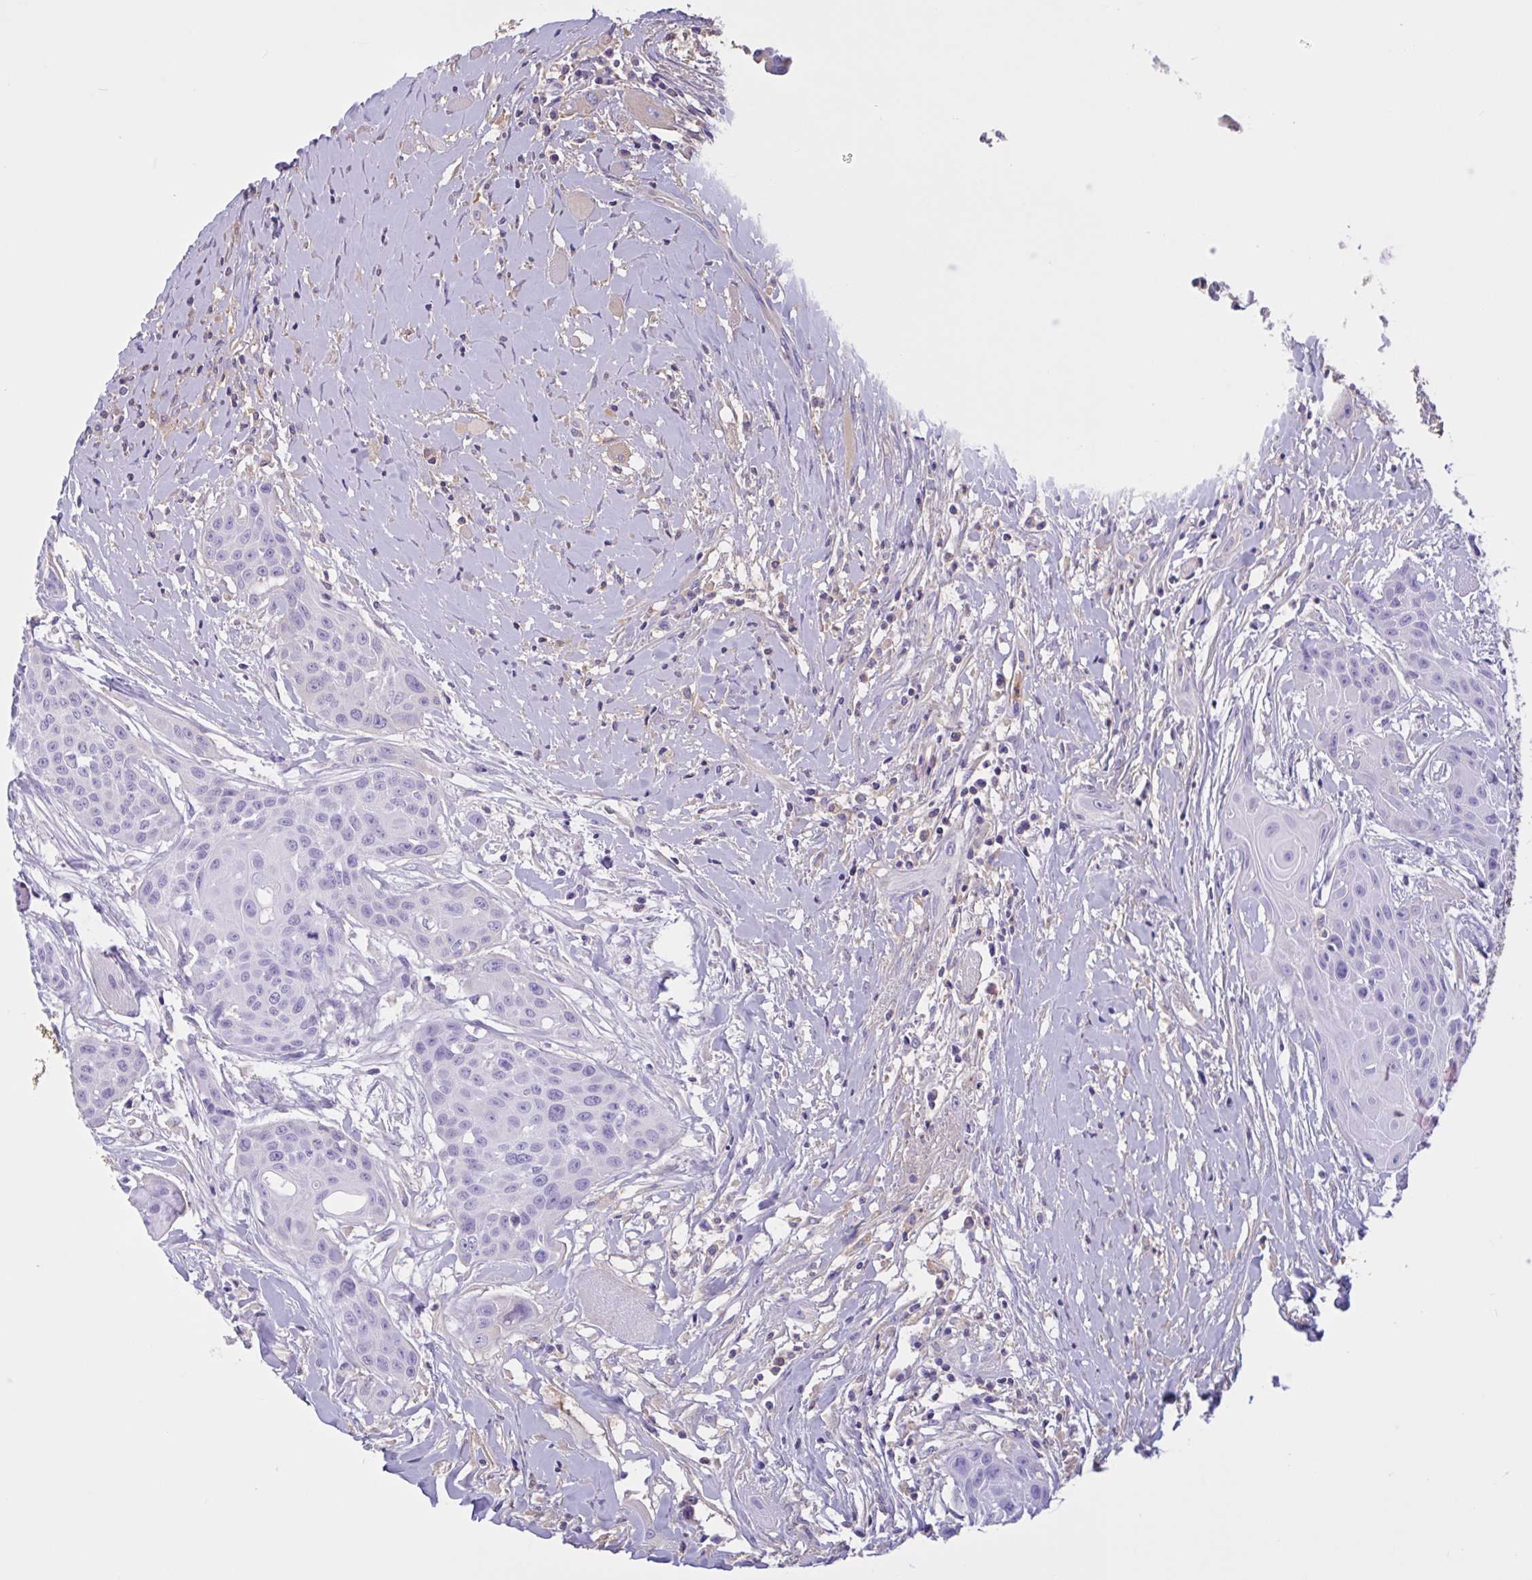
{"staining": {"intensity": "negative", "quantity": "none", "location": "none"}, "tissue": "head and neck cancer", "cell_type": "Tumor cells", "image_type": "cancer", "snomed": [{"axis": "morphology", "description": "Squamous cell carcinoma, NOS"}, {"axis": "topography", "description": "Head-Neck"}], "caption": "High power microscopy histopathology image of an IHC photomicrograph of head and neck cancer, revealing no significant positivity in tumor cells. Nuclei are stained in blue.", "gene": "LARGE2", "patient": {"sex": "female", "age": 73}}